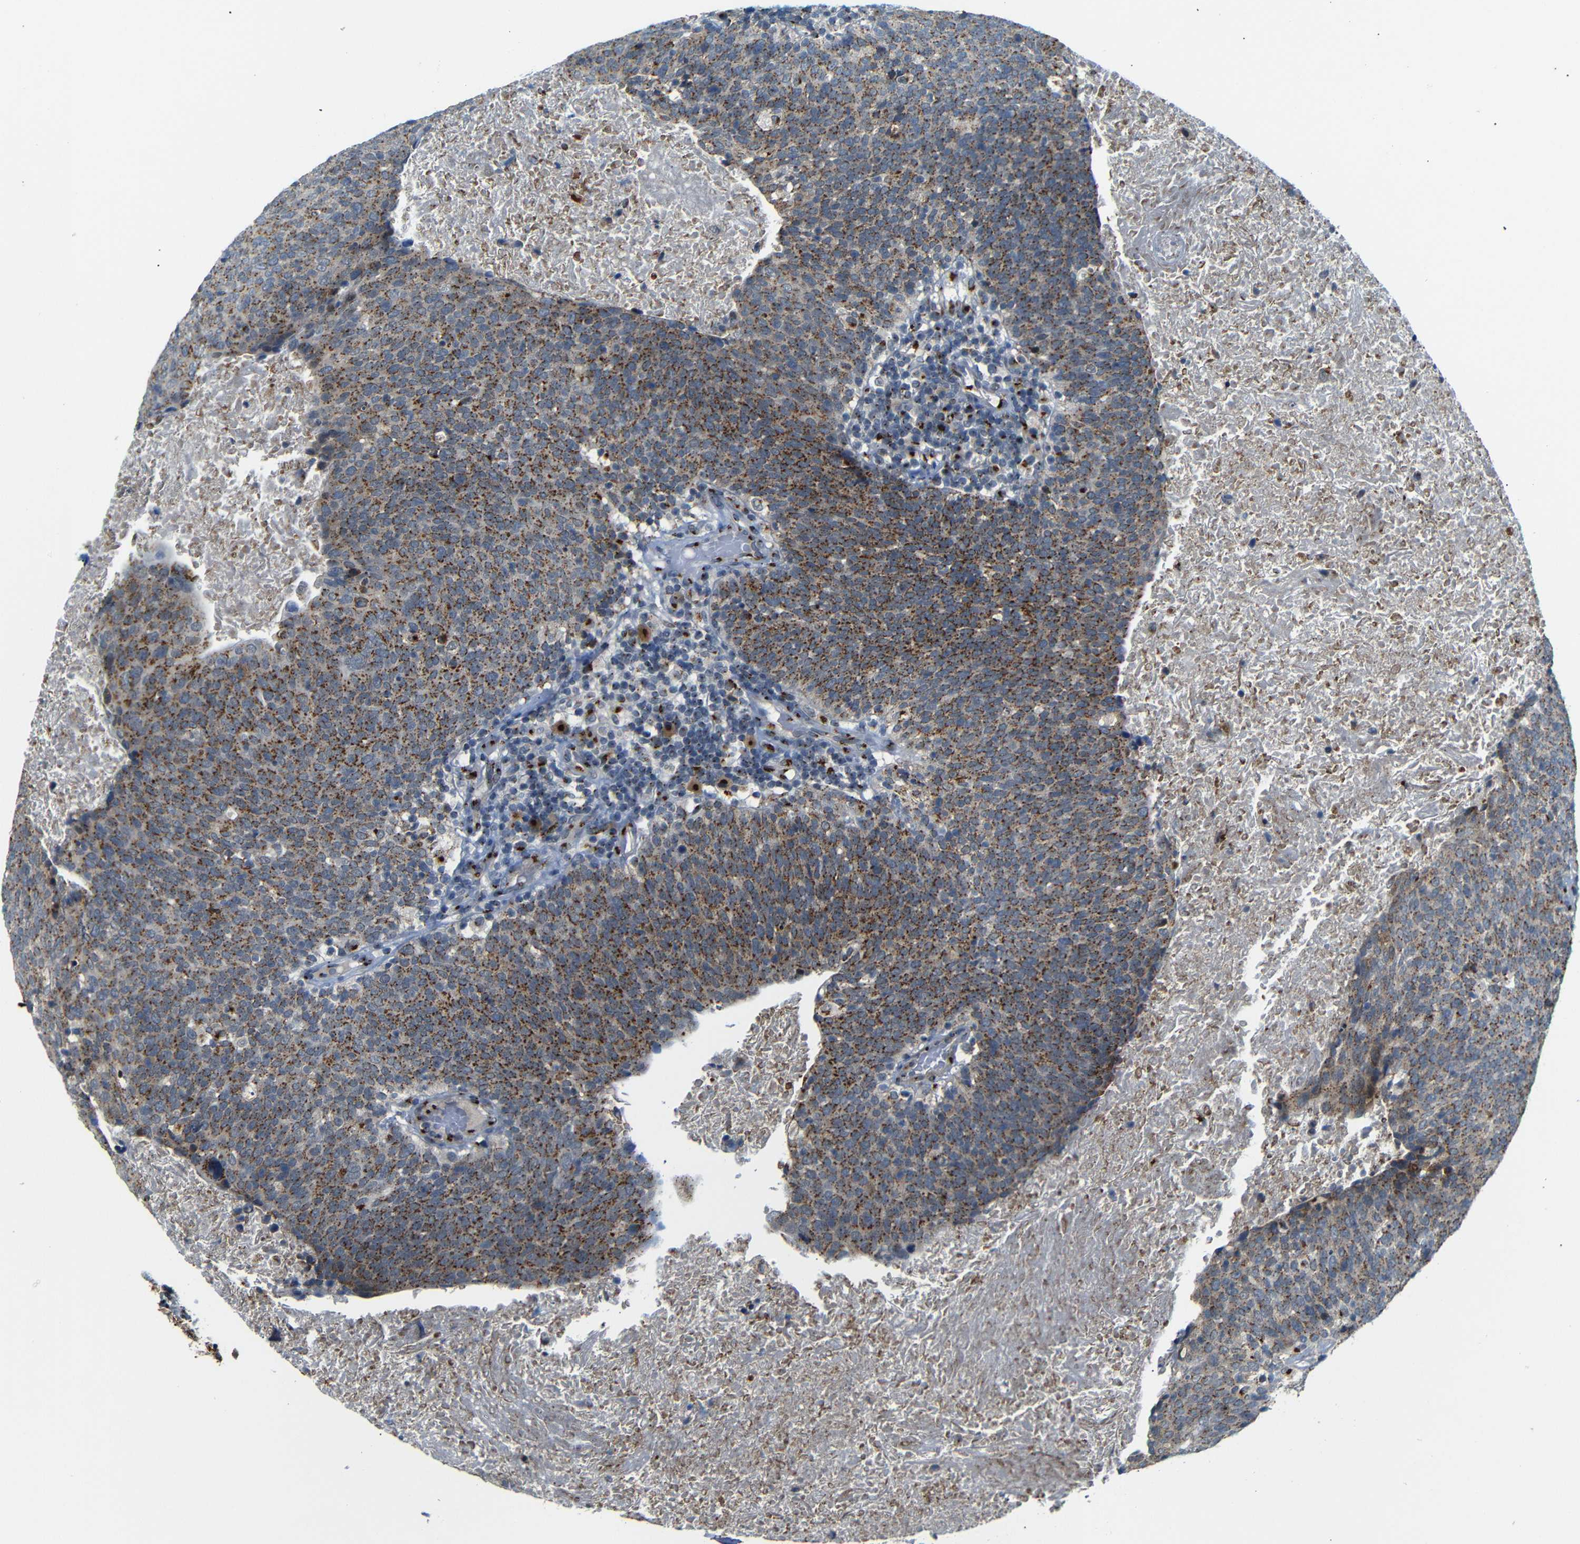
{"staining": {"intensity": "moderate", "quantity": ">75%", "location": "cytoplasmic/membranous"}, "tissue": "head and neck cancer", "cell_type": "Tumor cells", "image_type": "cancer", "snomed": [{"axis": "morphology", "description": "Squamous cell carcinoma, NOS"}, {"axis": "morphology", "description": "Squamous cell carcinoma, metastatic, NOS"}, {"axis": "topography", "description": "Lymph node"}, {"axis": "topography", "description": "Head-Neck"}], "caption": "This image exhibits immunohistochemistry staining of human head and neck cancer (squamous cell carcinoma), with medium moderate cytoplasmic/membranous positivity in about >75% of tumor cells.", "gene": "TGOLN2", "patient": {"sex": "male", "age": 62}}